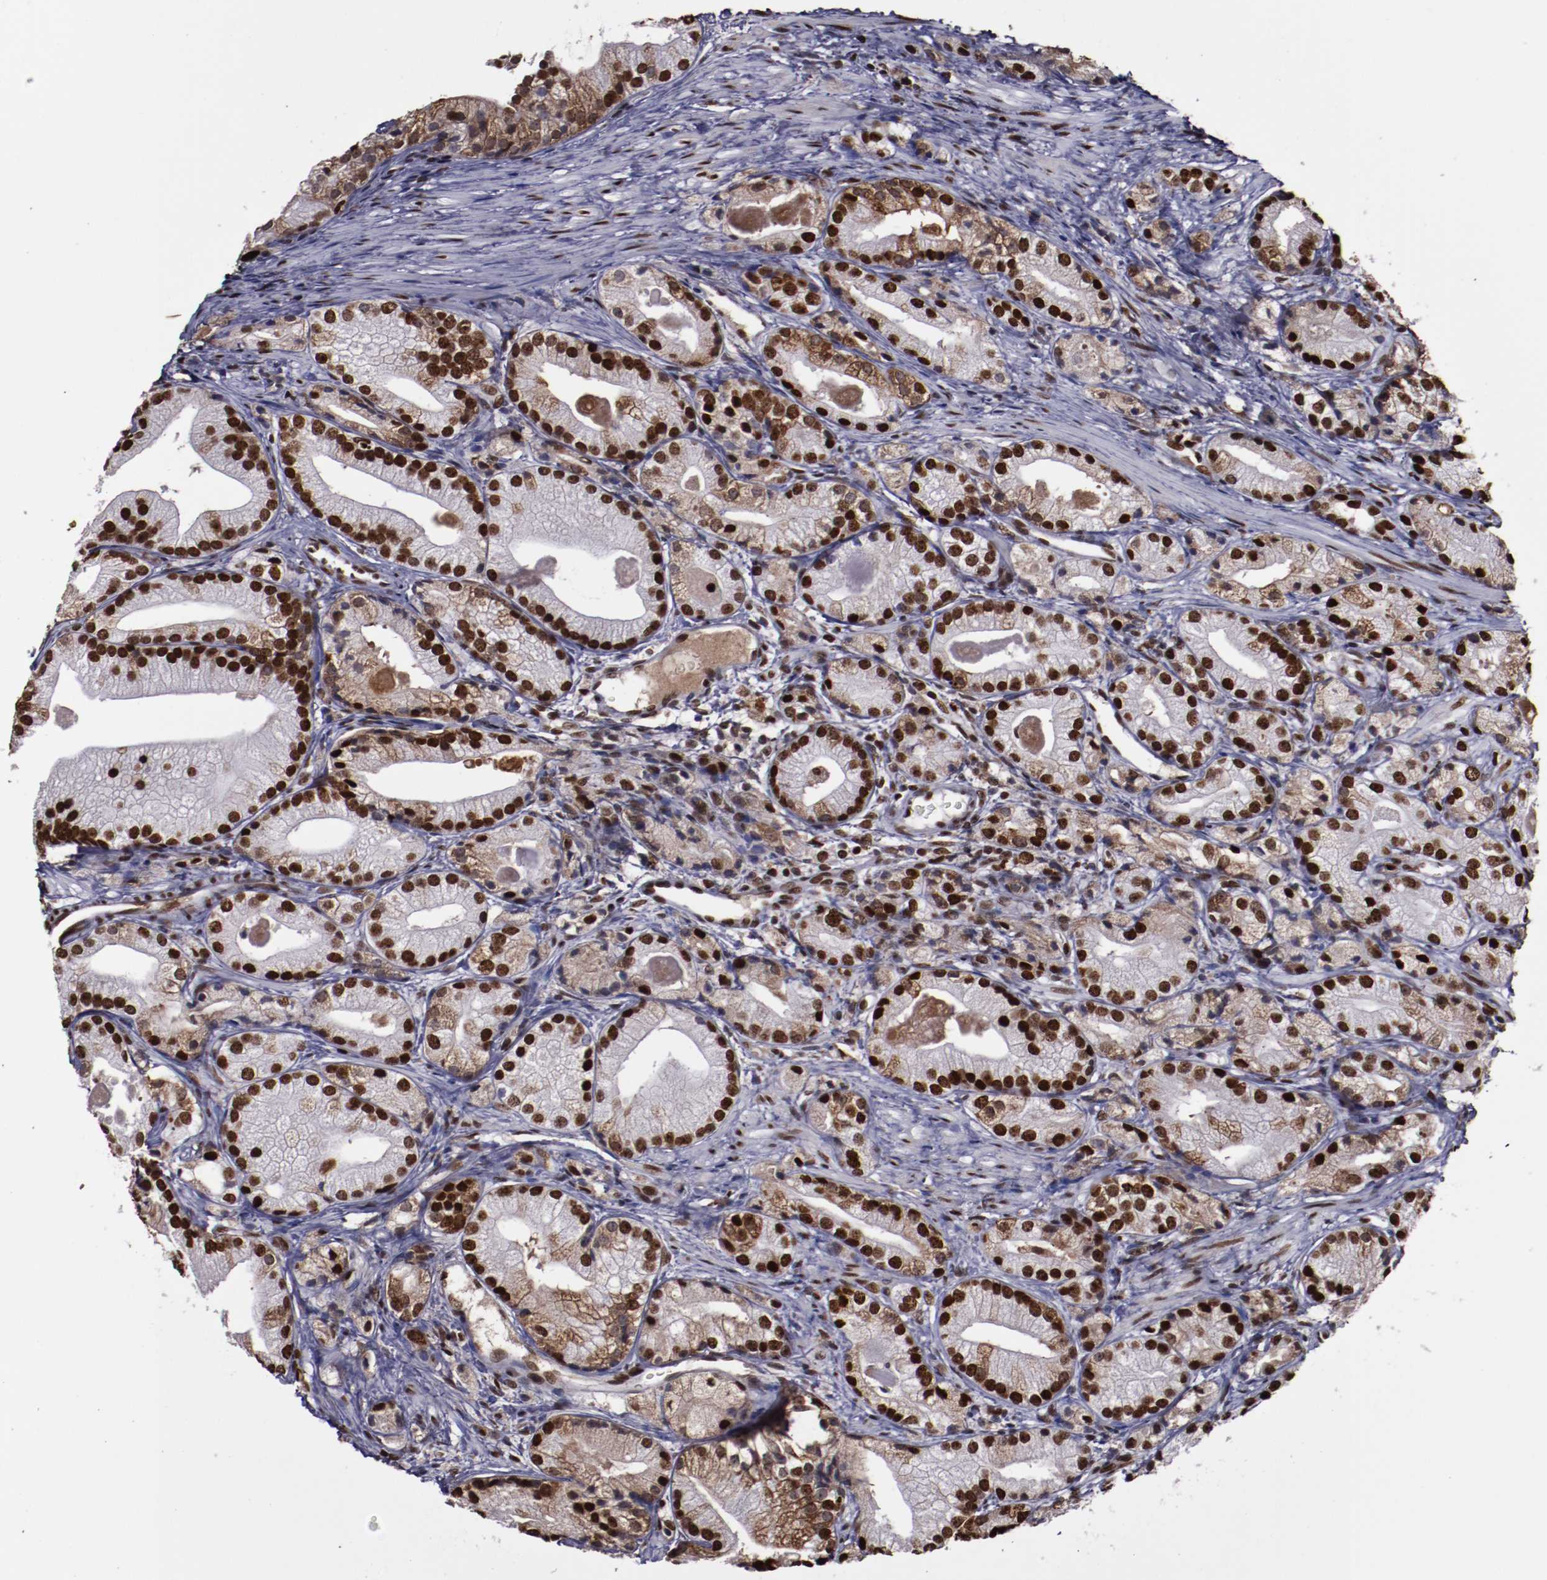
{"staining": {"intensity": "moderate", "quantity": ">75%", "location": "nuclear"}, "tissue": "prostate cancer", "cell_type": "Tumor cells", "image_type": "cancer", "snomed": [{"axis": "morphology", "description": "Adenocarcinoma, Low grade"}, {"axis": "topography", "description": "Prostate"}], "caption": "The image shows staining of prostate cancer (adenocarcinoma (low-grade)), revealing moderate nuclear protein positivity (brown color) within tumor cells.", "gene": "APEX1", "patient": {"sex": "male", "age": 69}}